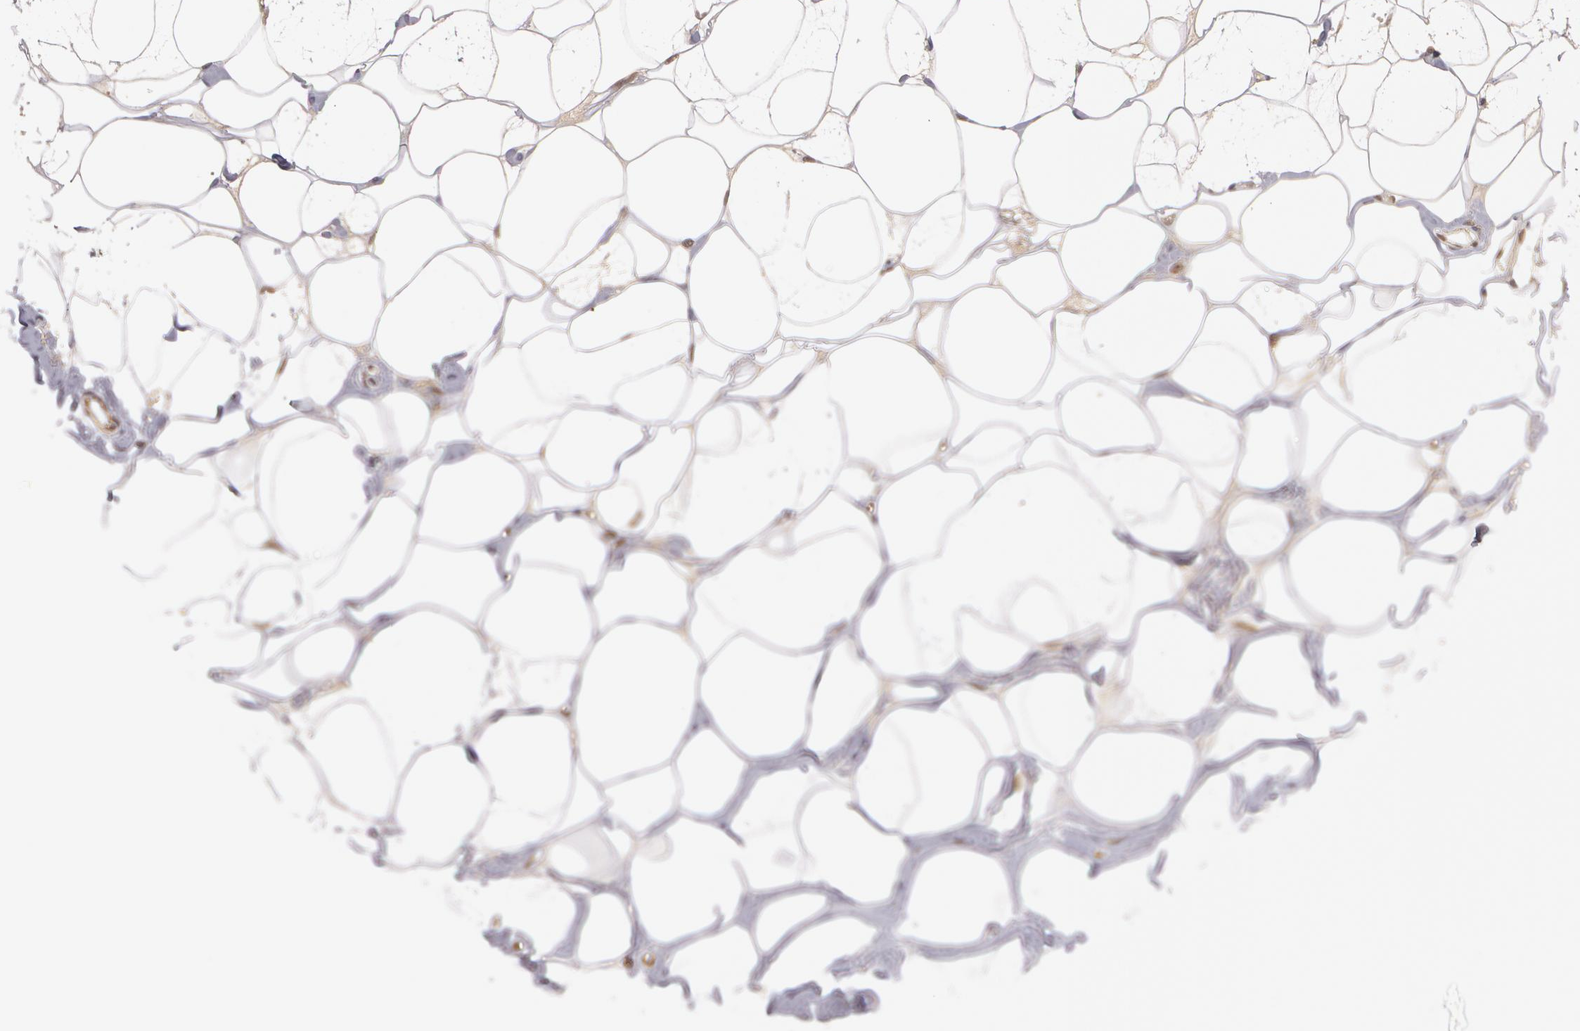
{"staining": {"intensity": "weak", "quantity": ">75%", "location": "cytoplasmic/membranous"}, "tissue": "breast", "cell_type": "Adipocytes", "image_type": "normal", "snomed": [{"axis": "morphology", "description": "Normal tissue, NOS"}, {"axis": "morphology", "description": "Fibrosis, NOS"}, {"axis": "topography", "description": "Breast"}], "caption": "Immunohistochemistry micrograph of unremarkable breast: breast stained using immunohistochemistry (IHC) displays low levels of weak protein expression localized specifically in the cytoplasmic/membranous of adipocytes, appearing as a cytoplasmic/membranous brown color.", "gene": "LRG1", "patient": {"sex": "female", "age": 39}}